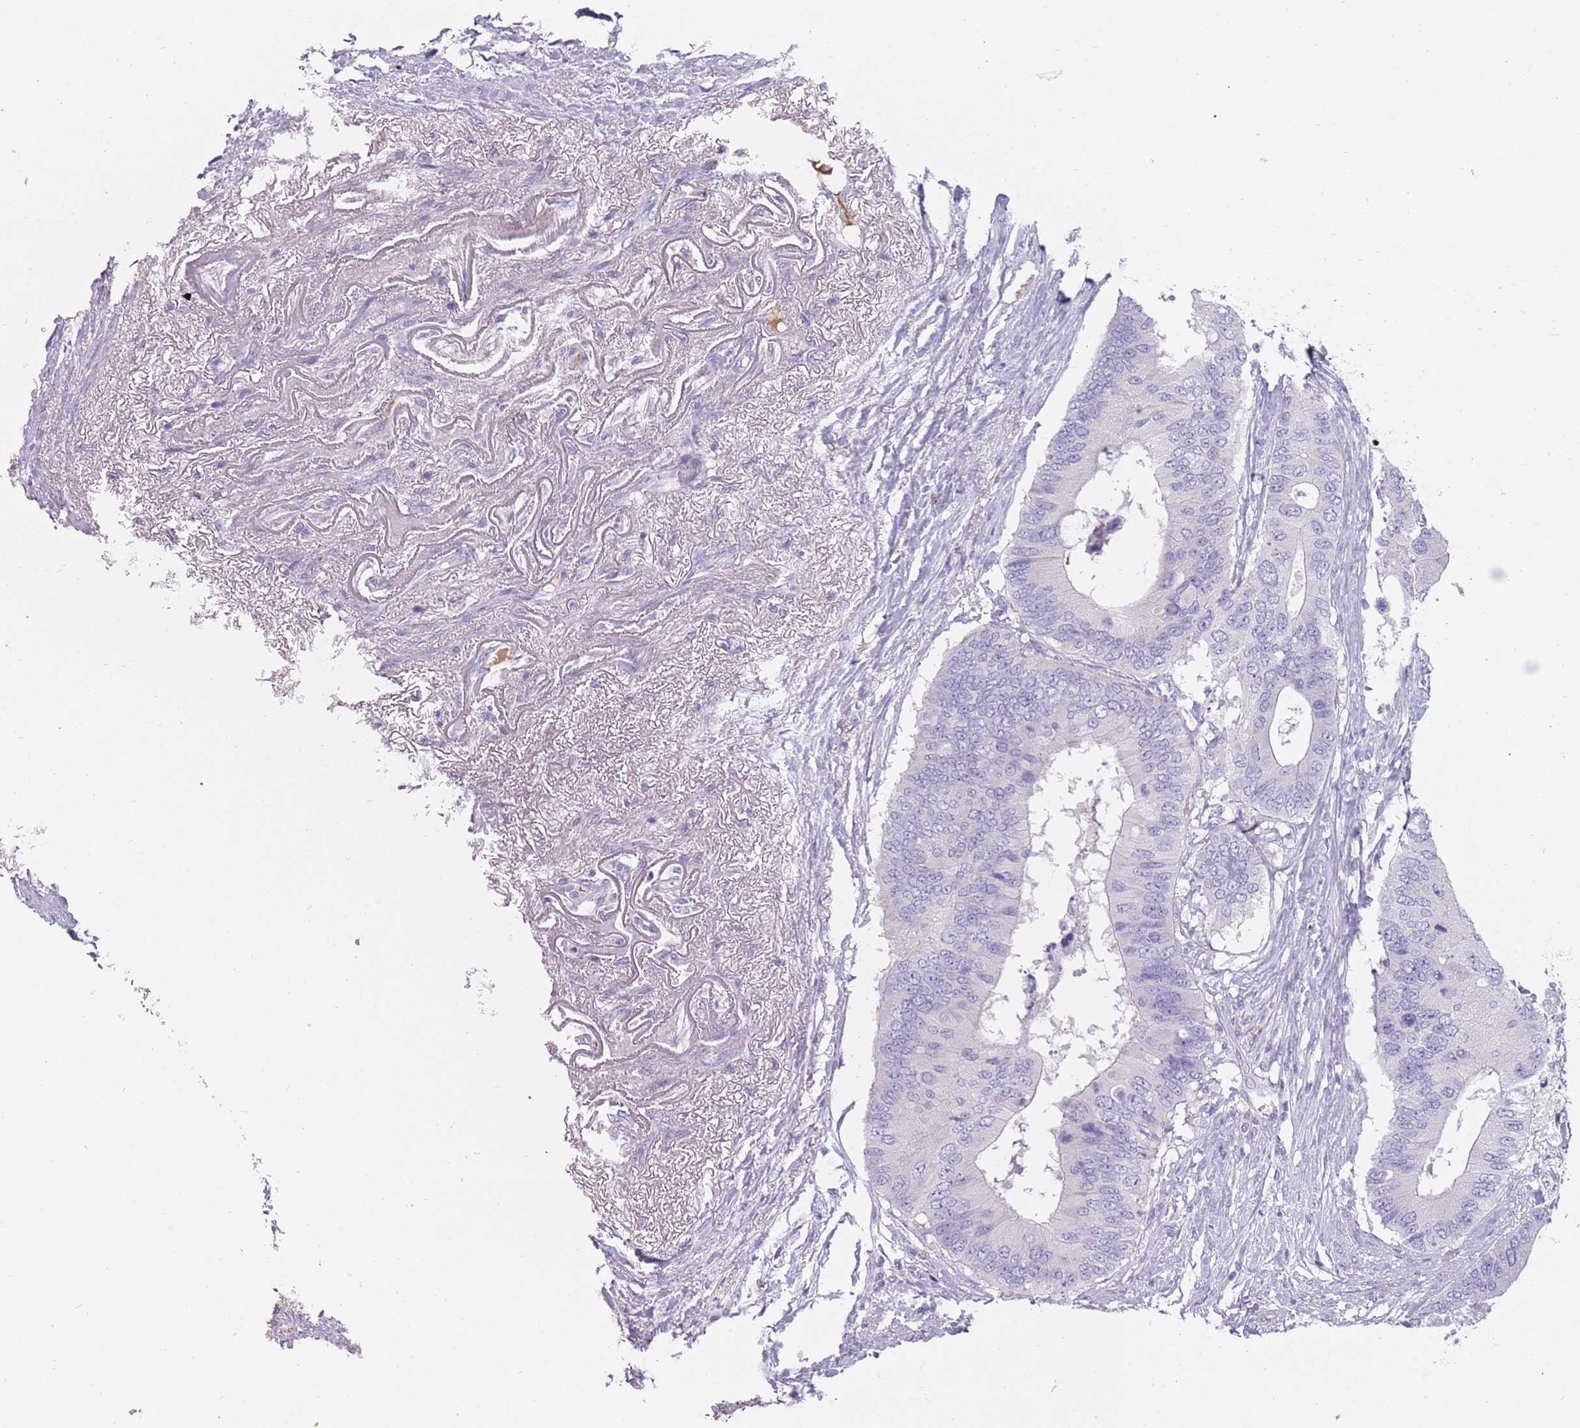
{"staining": {"intensity": "negative", "quantity": "none", "location": "none"}, "tissue": "colorectal cancer", "cell_type": "Tumor cells", "image_type": "cancer", "snomed": [{"axis": "morphology", "description": "Adenocarcinoma, NOS"}, {"axis": "topography", "description": "Colon"}], "caption": "A photomicrograph of adenocarcinoma (colorectal) stained for a protein reveals no brown staining in tumor cells.", "gene": "DDX4", "patient": {"sex": "male", "age": 71}}